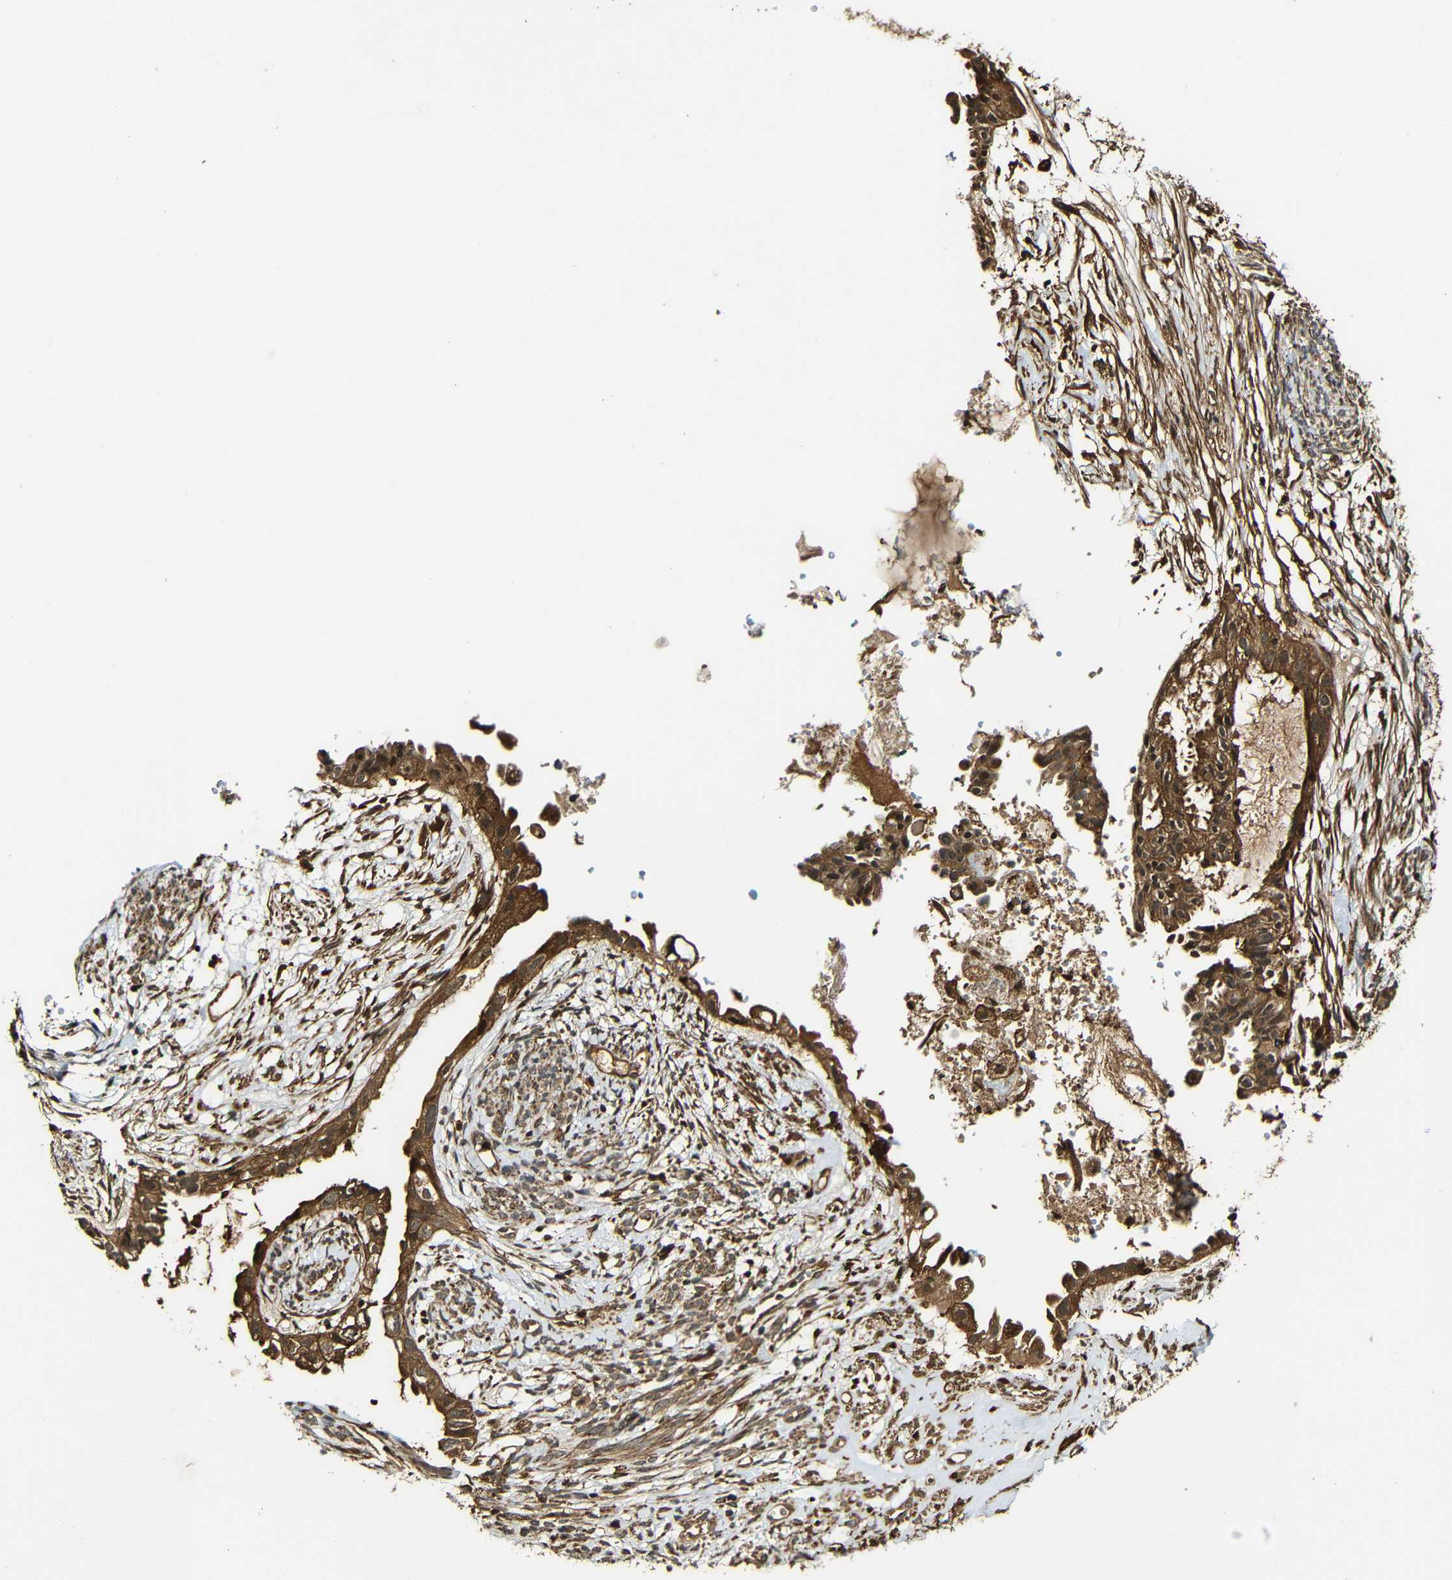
{"staining": {"intensity": "moderate", "quantity": ">75%", "location": "cytoplasmic/membranous"}, "tissue": "cervical cancer", "cell_type": "Tumor cells", "image_type": "cancer", "snomed": [{"axis": "morphology", "description": "Normal tissue, NOS"}, {"axis": "morphology", "description": "Adenocarcinoma, NOS"}, {"axis": "topography", "description": "Cervix"}, {"axis": "topography", "description": "Endometrium"}], "caption": "Tumor cells demonstrate medium levels of moderate cytoplasmic/membranous positivity in approximately >75% of cells in human cervical cancer.", "gene": "CASP8", "patient": {"sex": "female", "age": 86}}